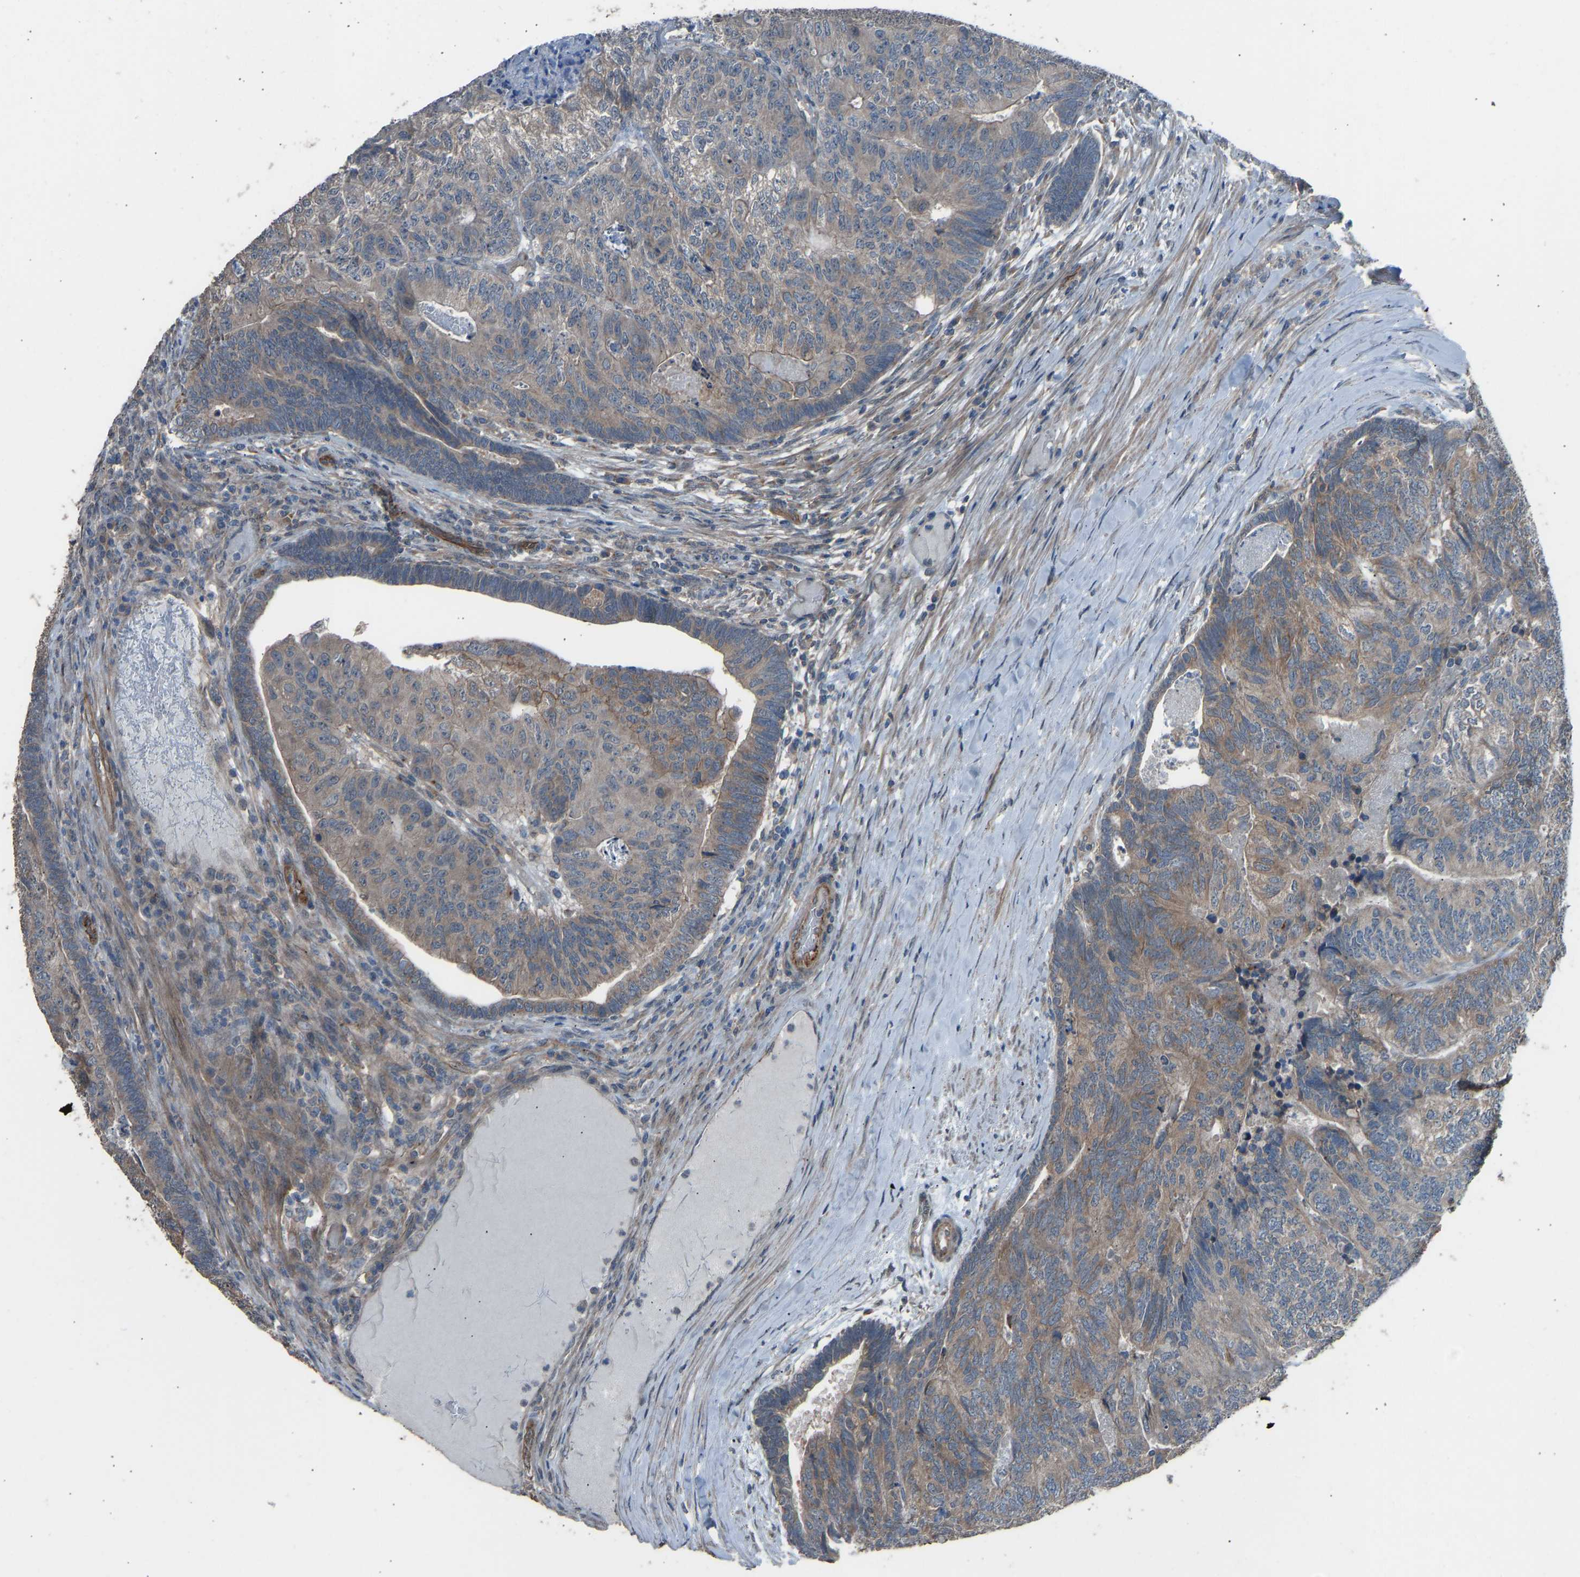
{"staining": {"intensity": "moderate", "quantity": "25%-75%", "location": "cytoplasmic/membranous"}, "tissue": "colorectal cancer", "cell_type": "Tumor cells", "image_type": "cancer", "snomed": [{"axis": "morphology", "description": "Adenocarcinoma, NOS"}, {"axis": "topography", "description": "Colon"}], "caption": "Immunohistochemical staining of human colorectal cancer (adenocarcinoma) shows medium levels of moderate cytoplasmic/membranous protein staining in approximately 25%-75% of tumor cells.", "gene": "SLC43A1", "patient": {"sex": "female", "age": 67}}